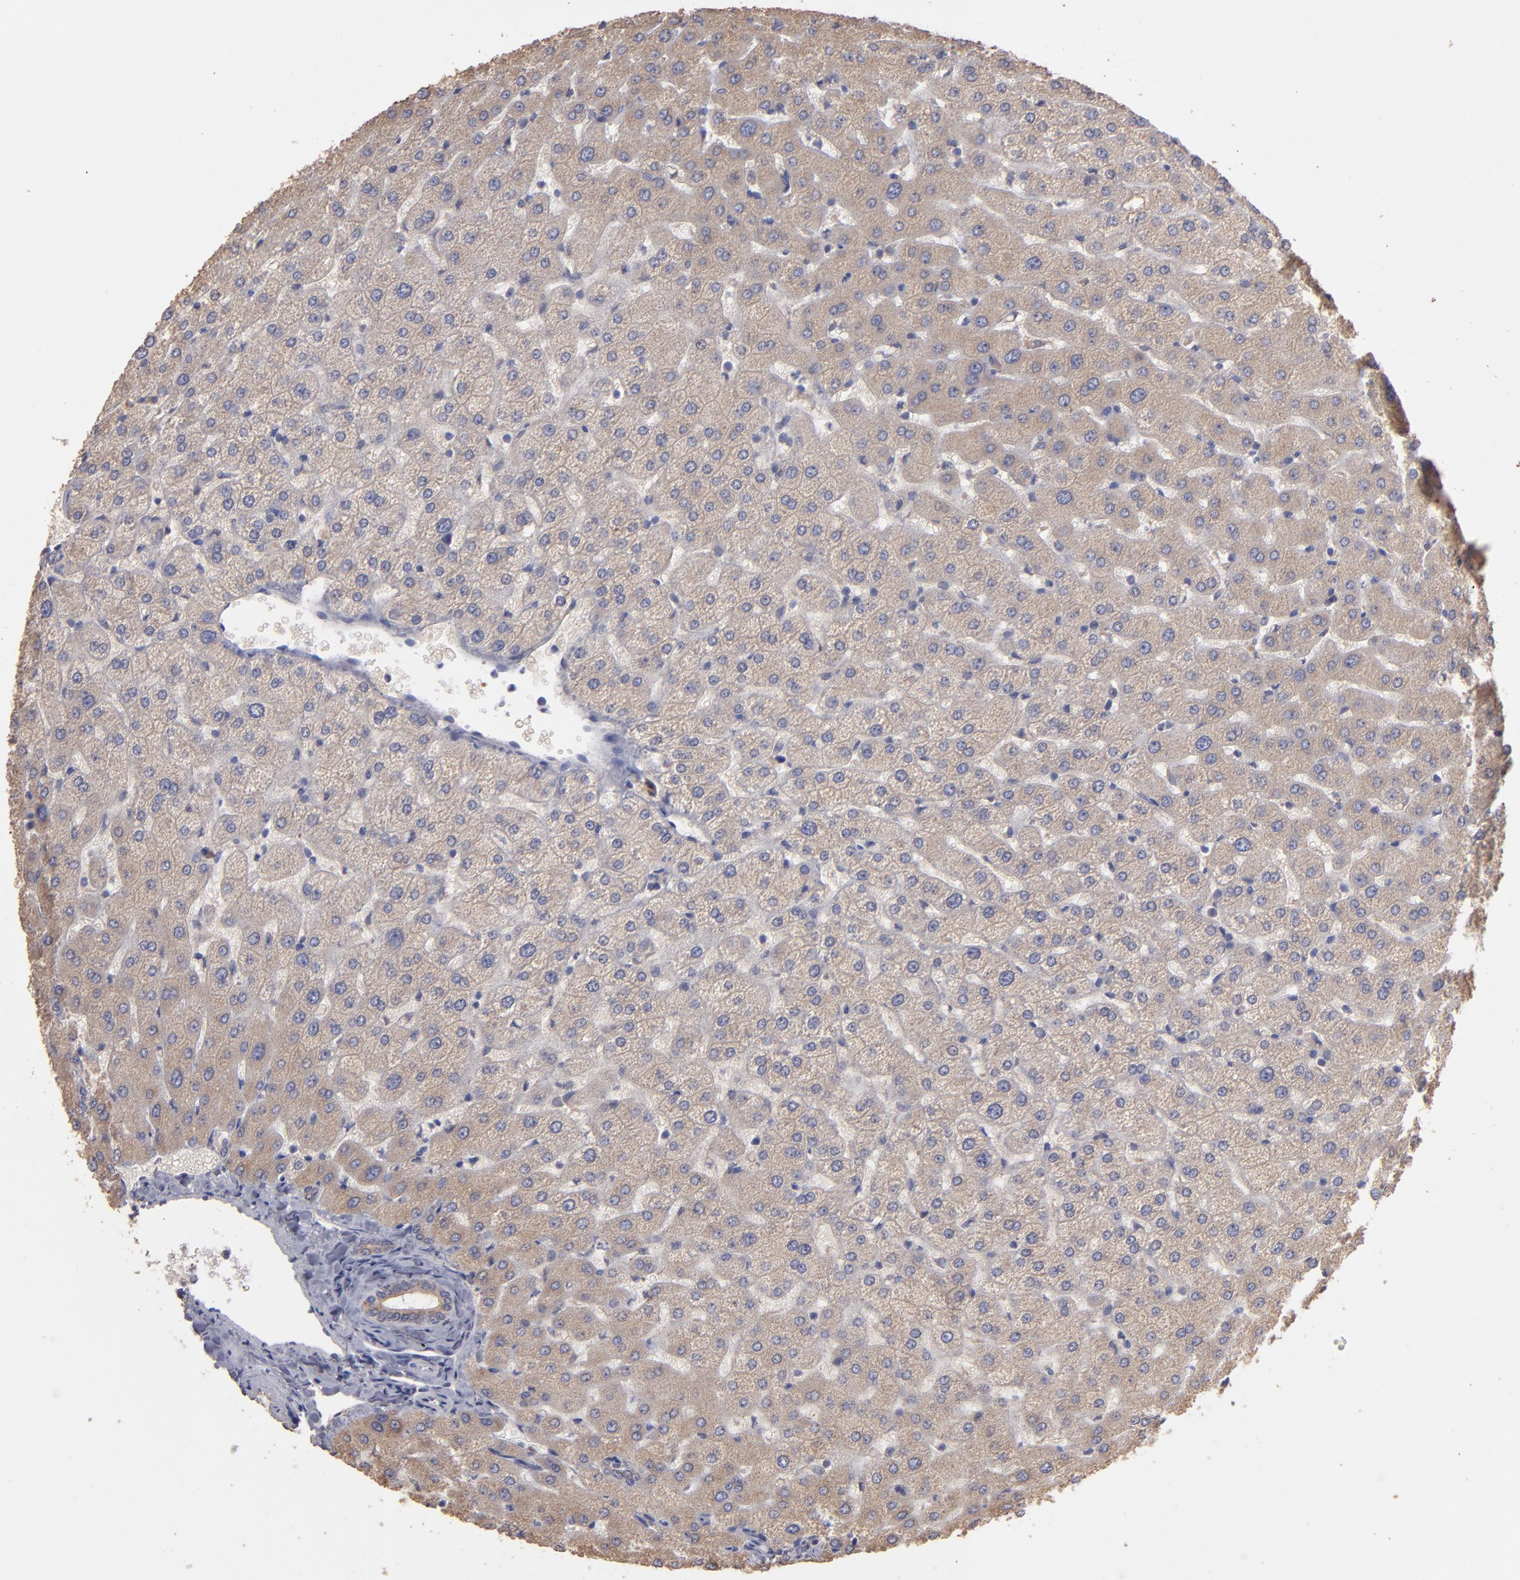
{"staining": {"intensity": "weak", "quantity": ">75%", "location": "cytoplasmic/membranous"}, "tissue": "liver", "cell_type": "Cholangiocytes", "image_type": "normal", "snomed": [{"axis": "morphology", "description": "Normal tissue, NOS"}, {"axis": "morphology", "description": "Fibrosis, NOS"}, {"axis": "topography", "description": "Liver"}], "caption": "High-magnification brightfield microscopy of benign liver stained with DAB (3,3'-diaminobenzidine) (brown) and counterstained with hematoxylin (blue). cholangiocytes exhibit weak cytoplasmic/membranous expression is seen in approximately>75% of cells.", "gene": "NFKBIE", "patient": {"sex": "female", "age": 29}}